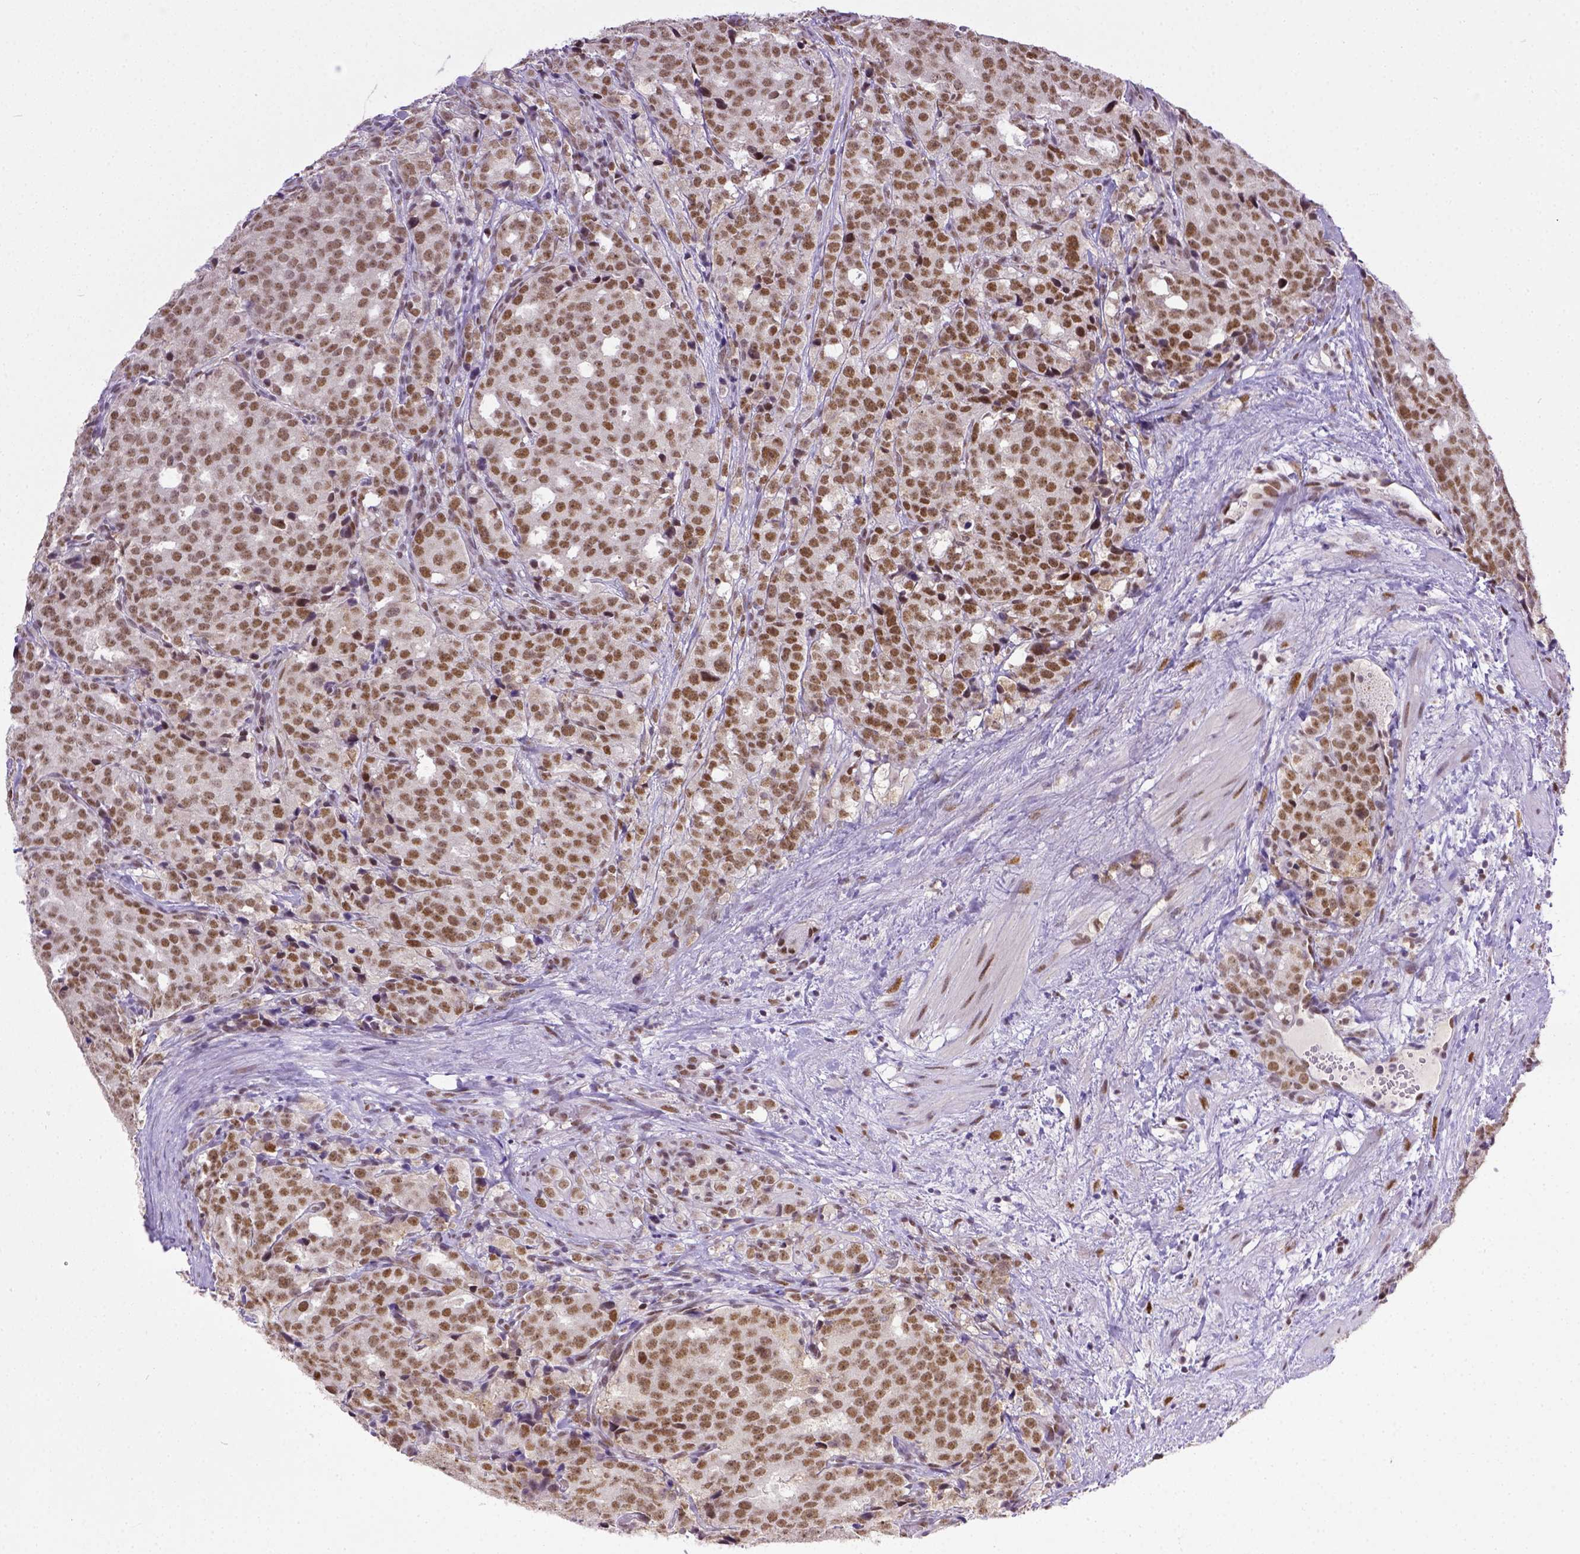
{"staining": {"intensity": "moderate", "quantity": ">75%", "location": "nuclear"}, "tissue": "prostate cancer", "cell_type": "Tumor cells", "image_type": "cancer", "snomed": [{"axis": "morphology", "description": "Adenocarcinoma, High grade"}, {"axis": "topography", "description": "Prostate"}], "caption": "An IHC histopathology image of tumor tissue is shown. Protein staining in brown labels moderate nuclear positivity in prostate high-grade adenocarcinoma within tumor cells.", "gene": "ERCC1", "patient": {"sex": "male", "age": 53}}